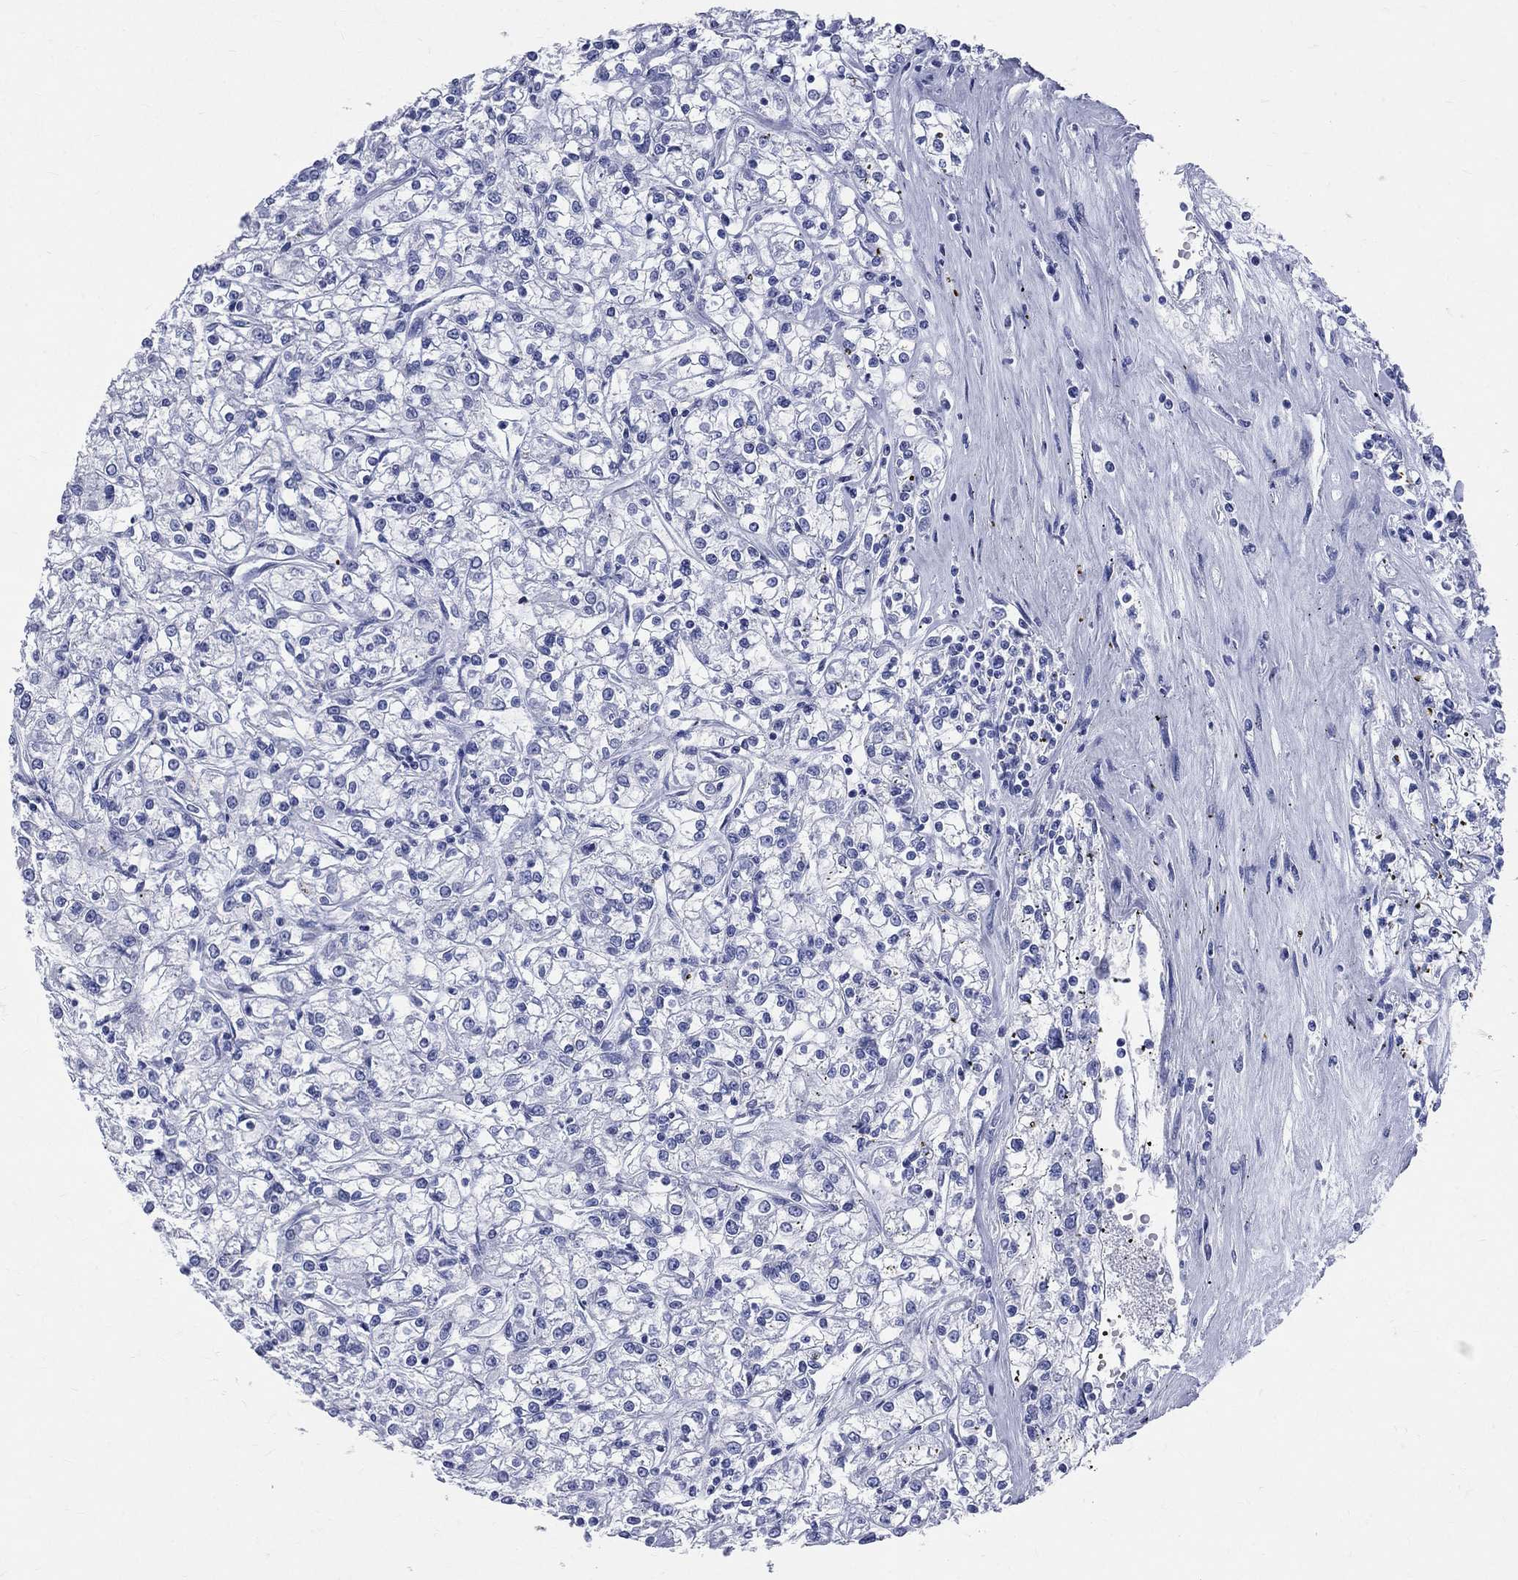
{"staining": {"intensity": "negative", "quantity": "none", "location": "none"}, "tissue": "renal cancer", "cell_type": "Tumor cells", "image_type": "cancer", "snomed": [{"axis": "morphology", "description": "Adenocarcinoma, NOS"}, {"axis": "topography", "description": "Kidney"}], "caption": "Tumor cells show no significant expression in renal cancer (adenocarcinoma).", "gene": "SYP", "patient": {"sex": "female", "age": 59}}